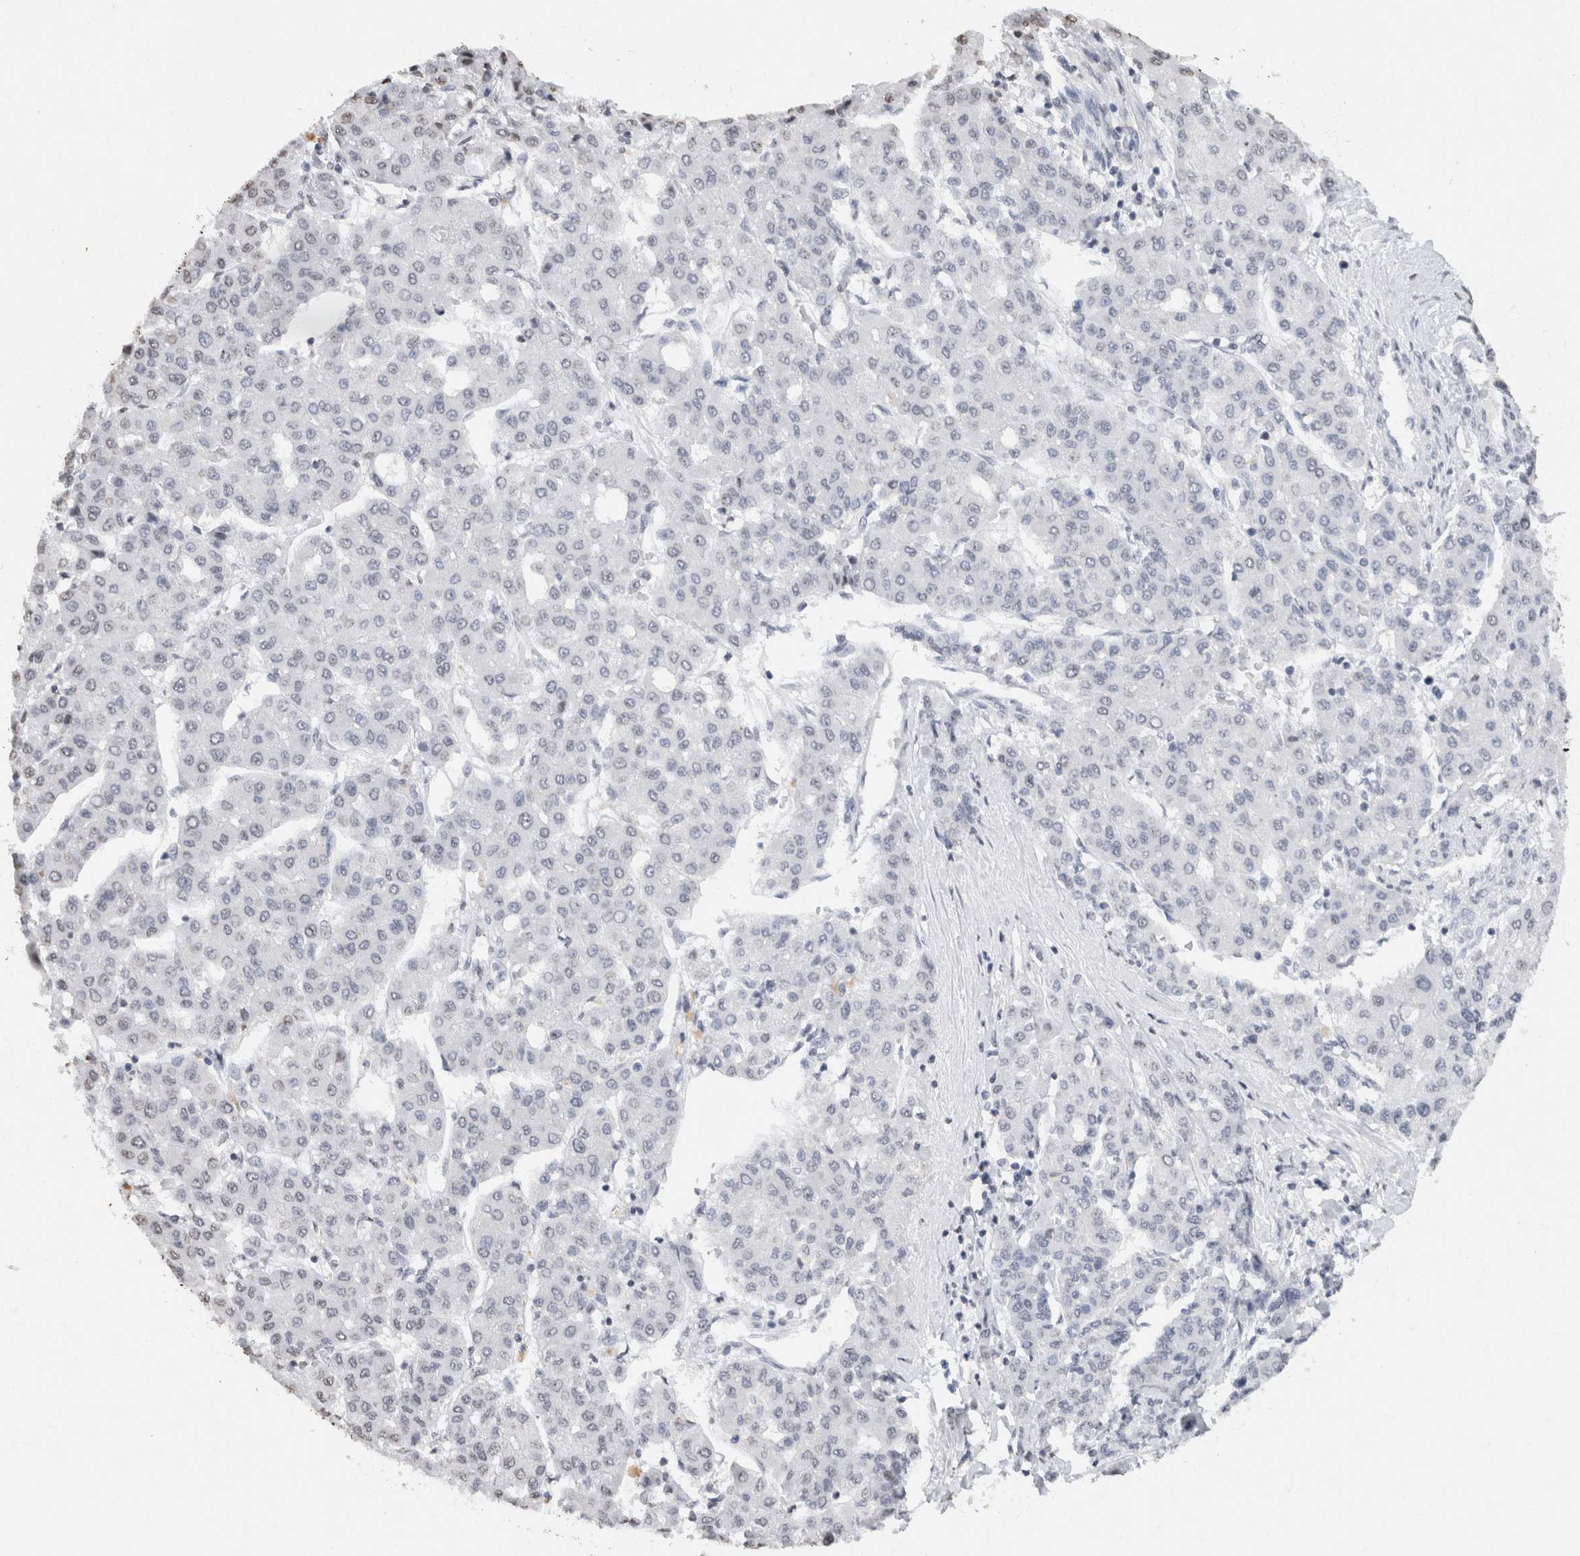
{"staining": {"intensity": "negative", "quantity": "none", "location": "none"}, "tissue": "liver cancer", "cell_type": "Tumor cells", "image_type": "cancer", "snomed": [{"axis": "morphology", "description": "Carcinoma, Hepatocellular, NOS"}, {"axis": "topography", "description": "Liver"}], "caption": "This is a photomicrograph of immunohistochemistry (IHC) staining of liver hepatocellular carcinoma, which shows no staining in tumor cells.", "gene": "CNTN1", "patient": {"sex": "male", "age": 65}}